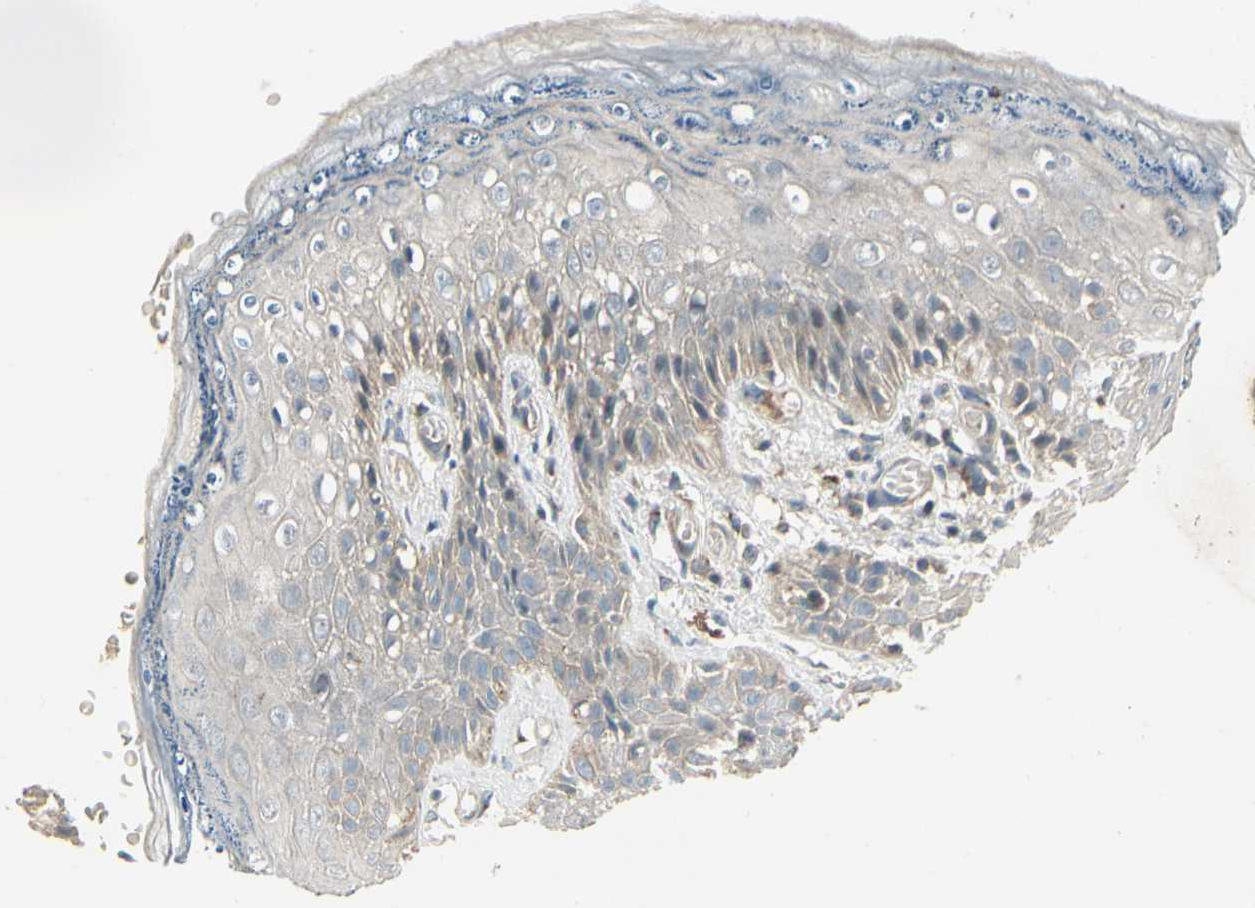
{"staining": {"intensity": "weak", "quantity": ">75%", "location": "cytoplasmic/membranous"}, "tissue": "skin", "cell_type": "Epidermal cells", "image_type": "normal", "snomed": [{"axis": "morphology", "description": "Normal tissue, NOS"}, {"axis": "topography", "description": "Anal"}], "caption": "Brown immunohistochemical staining in normal skin reveals weak cytoplasmic/membranous positivity in approximately >75% of epidermal cells. Nuclei are stained in blue.", "gene": "ABCA3", "patient": {"sex": "female", "age": 46}}